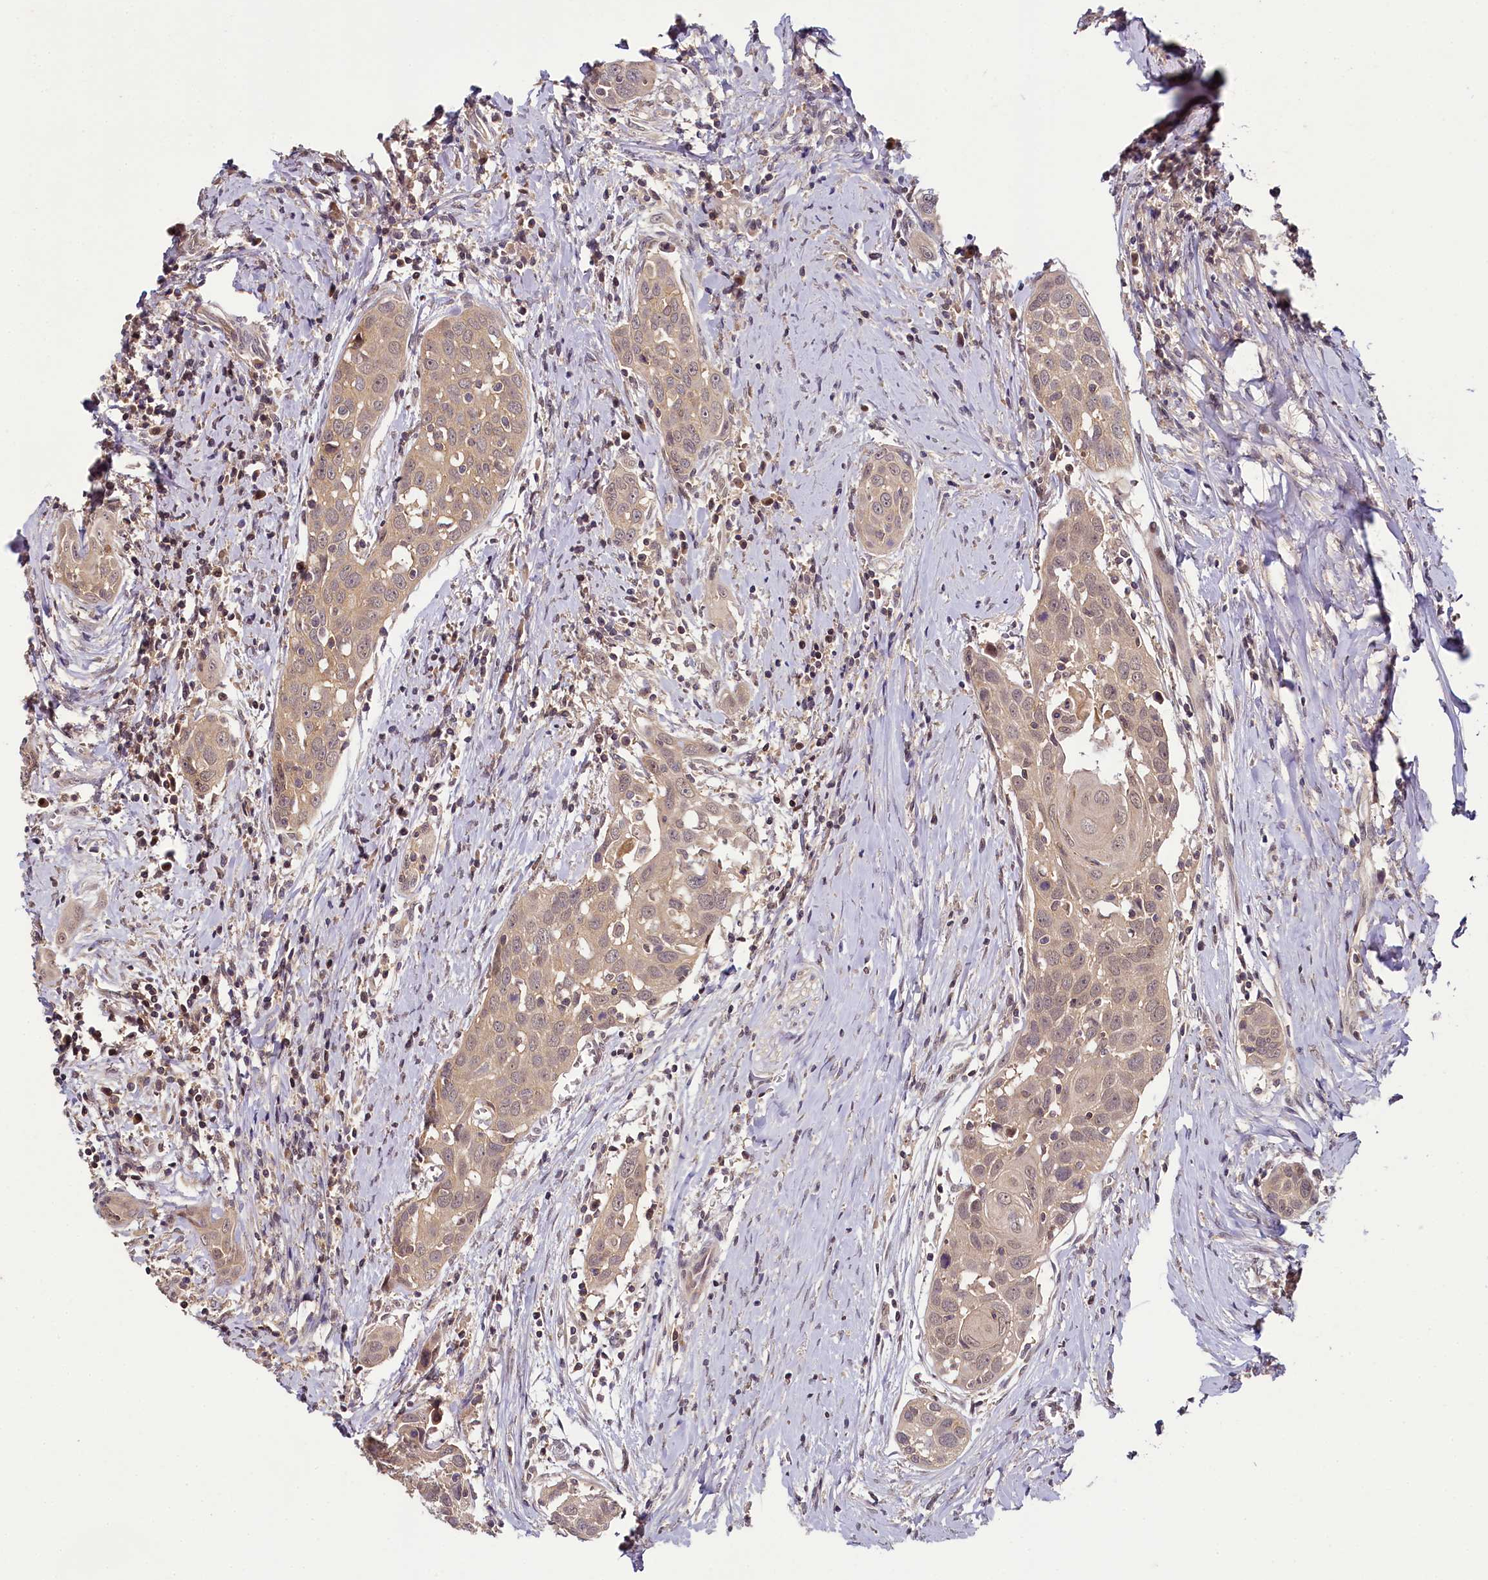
{"staining": {"intensity": "weak", "quantity": ">75%", "location": "cytoplasmic/membranous"}, "tissue": "head and neck cancer", "cell_type": "Tumor cells", "image_type": "cancer", "snomed": [{"axis": "morphology", "description": "Squamous cell carcinoma, NOS"}, {"axis": "topography", "description": "Oral tissue"}, {"axis": "topography", "description": "Head-Neck"}], "caption": "Immunohistochemistry image of neoplastic tissue: human head and neck cancer stained using immunohistochemistry exhibits low levels of weak protein expression localized specifically in the cytoplasmic/membranous of tumor cells, appearing as a cytoplasmic/membranous brown color.", "gene": "TMEM39A", "patient": {"sex": "female", "age": 50}}